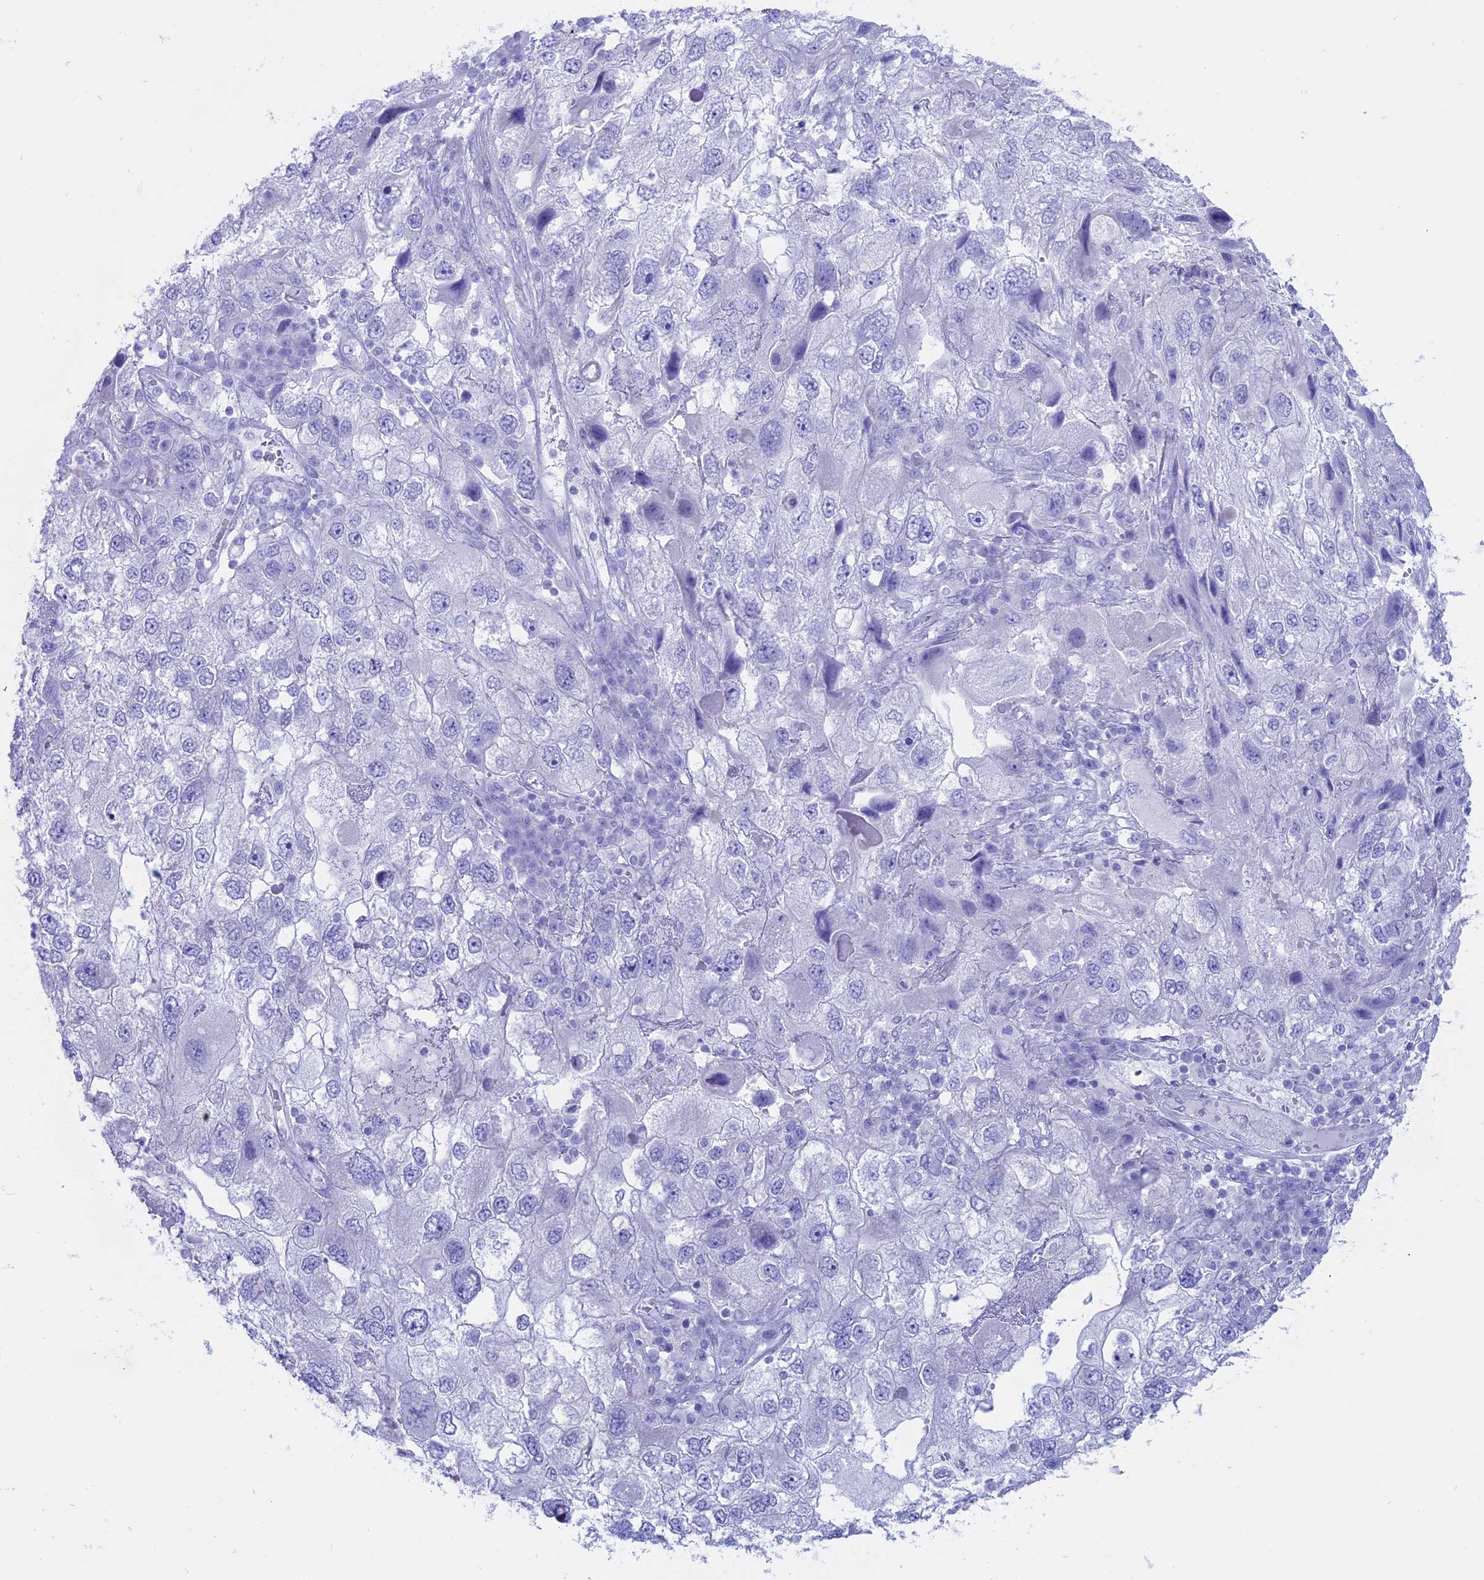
{"staining": {"intensity": "negative", "quantity": "none", "location": "none"}, "tissue": "endometrial cancer", "cell_type": "Tumor cells", "image_type": "cancer", "snomed": [{"axis": "morphology", "description": "Adenocarcinoma, NOS"}, {"axis": "topography", "description": "Endometrium"}], "caption": "Immunohistochemistry (IHC) of human endometrial cancer (adenocarcinoma) demonstrates no staining in tumor cells. (DAB immunohistochemistry visualized using brightfield microscopy, high magnification).", "gene": "OR2AE1", "patient": {"sex": "female", "age": 49}}